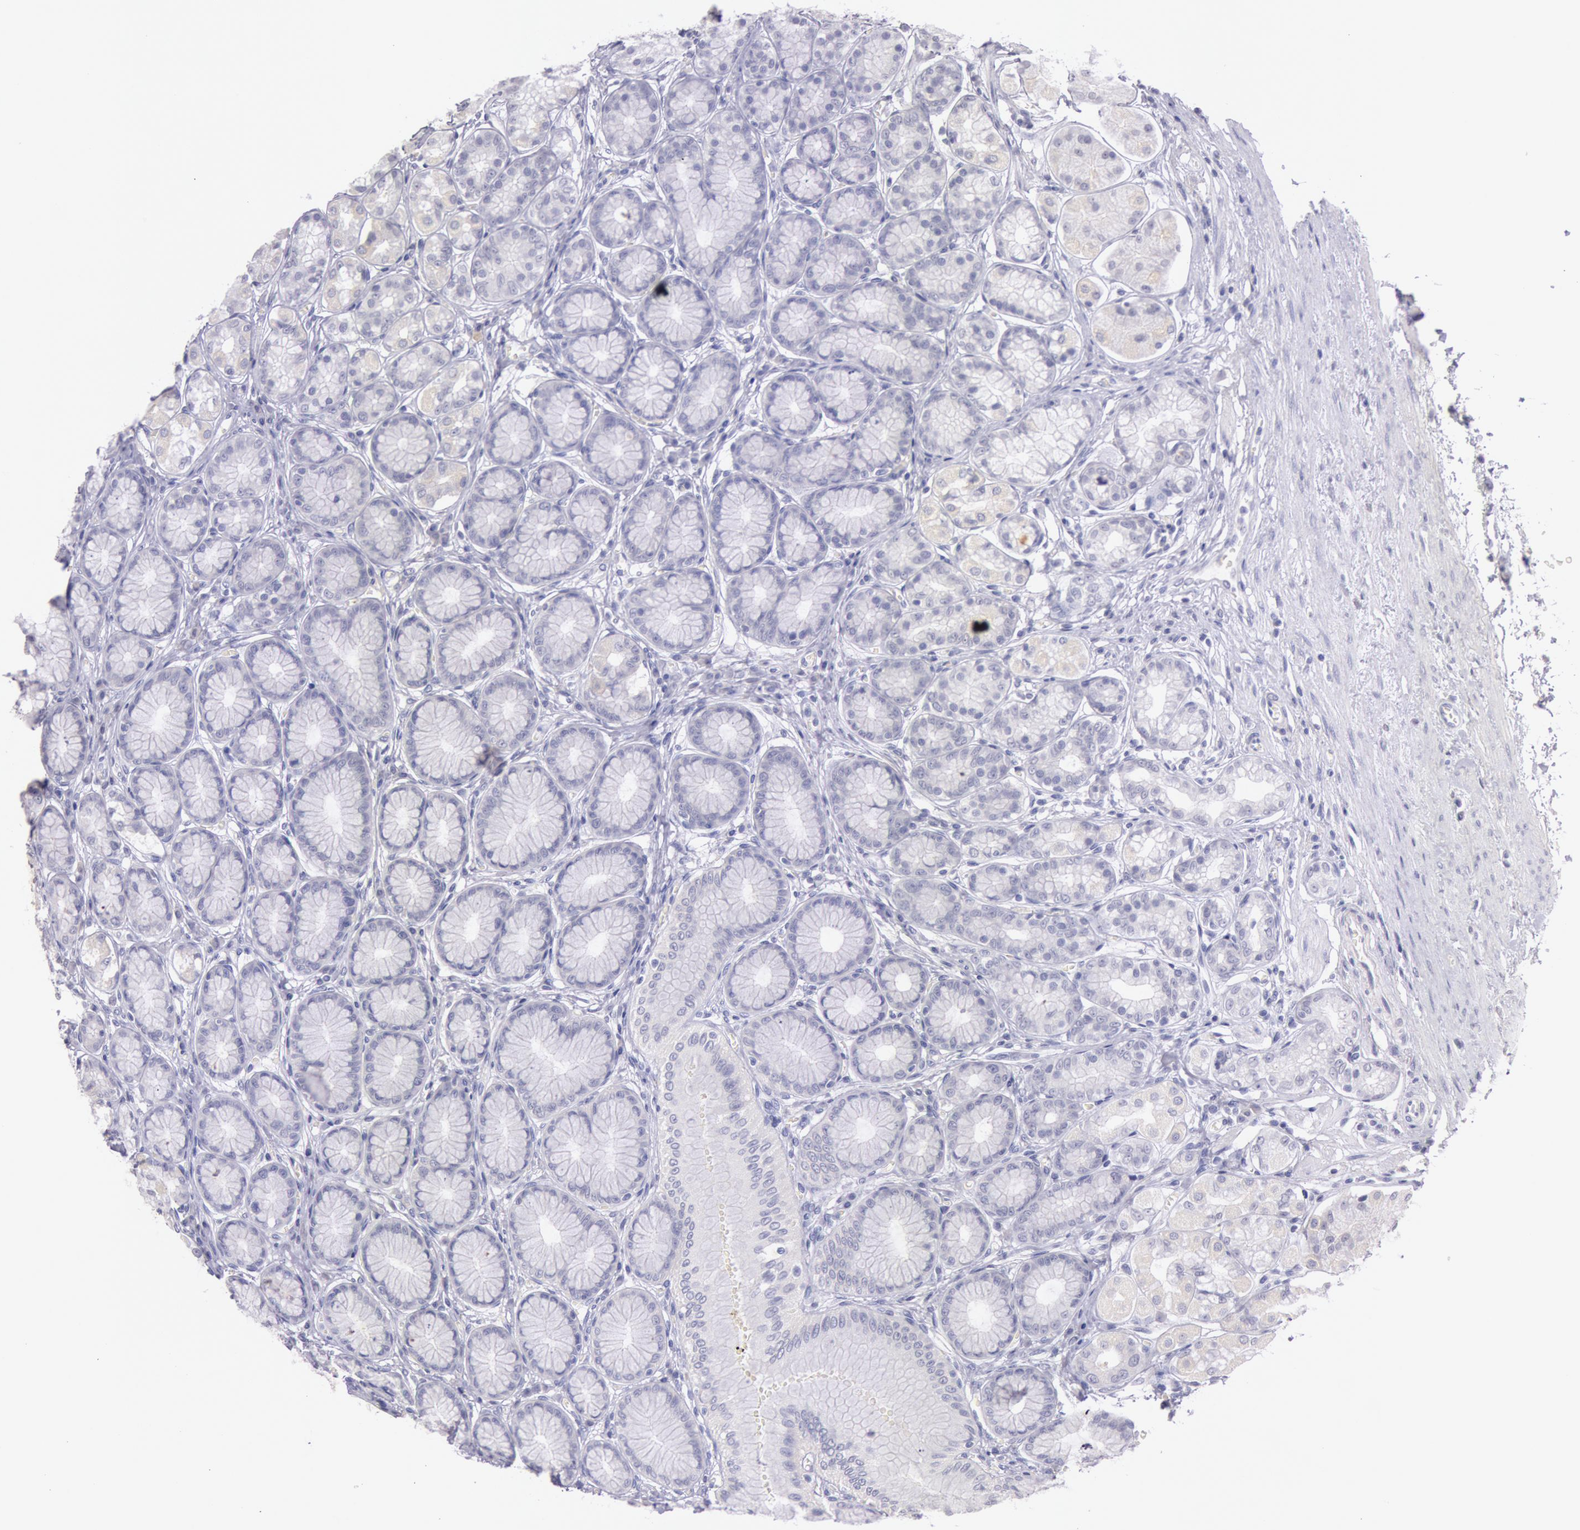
{"staining": {"intensity": "negative", "quantity": "none", "location": "none"}, "tissue": "stomach", "cell_type": "Glandular cells", "image_type": "normal", "snomed": [{"axis": "morphology", "description": "Normal tissue, NOS"}, {"axis": "topography", "description": "Stomach"}, {"axis": "topography", "description": "Stomach, lower"}], "caption": "The micrograph displays no staining of glandular cells in unremarkable stomach.", "gene": "EGFR", "patient": {"sex": "male", "age": 76}}